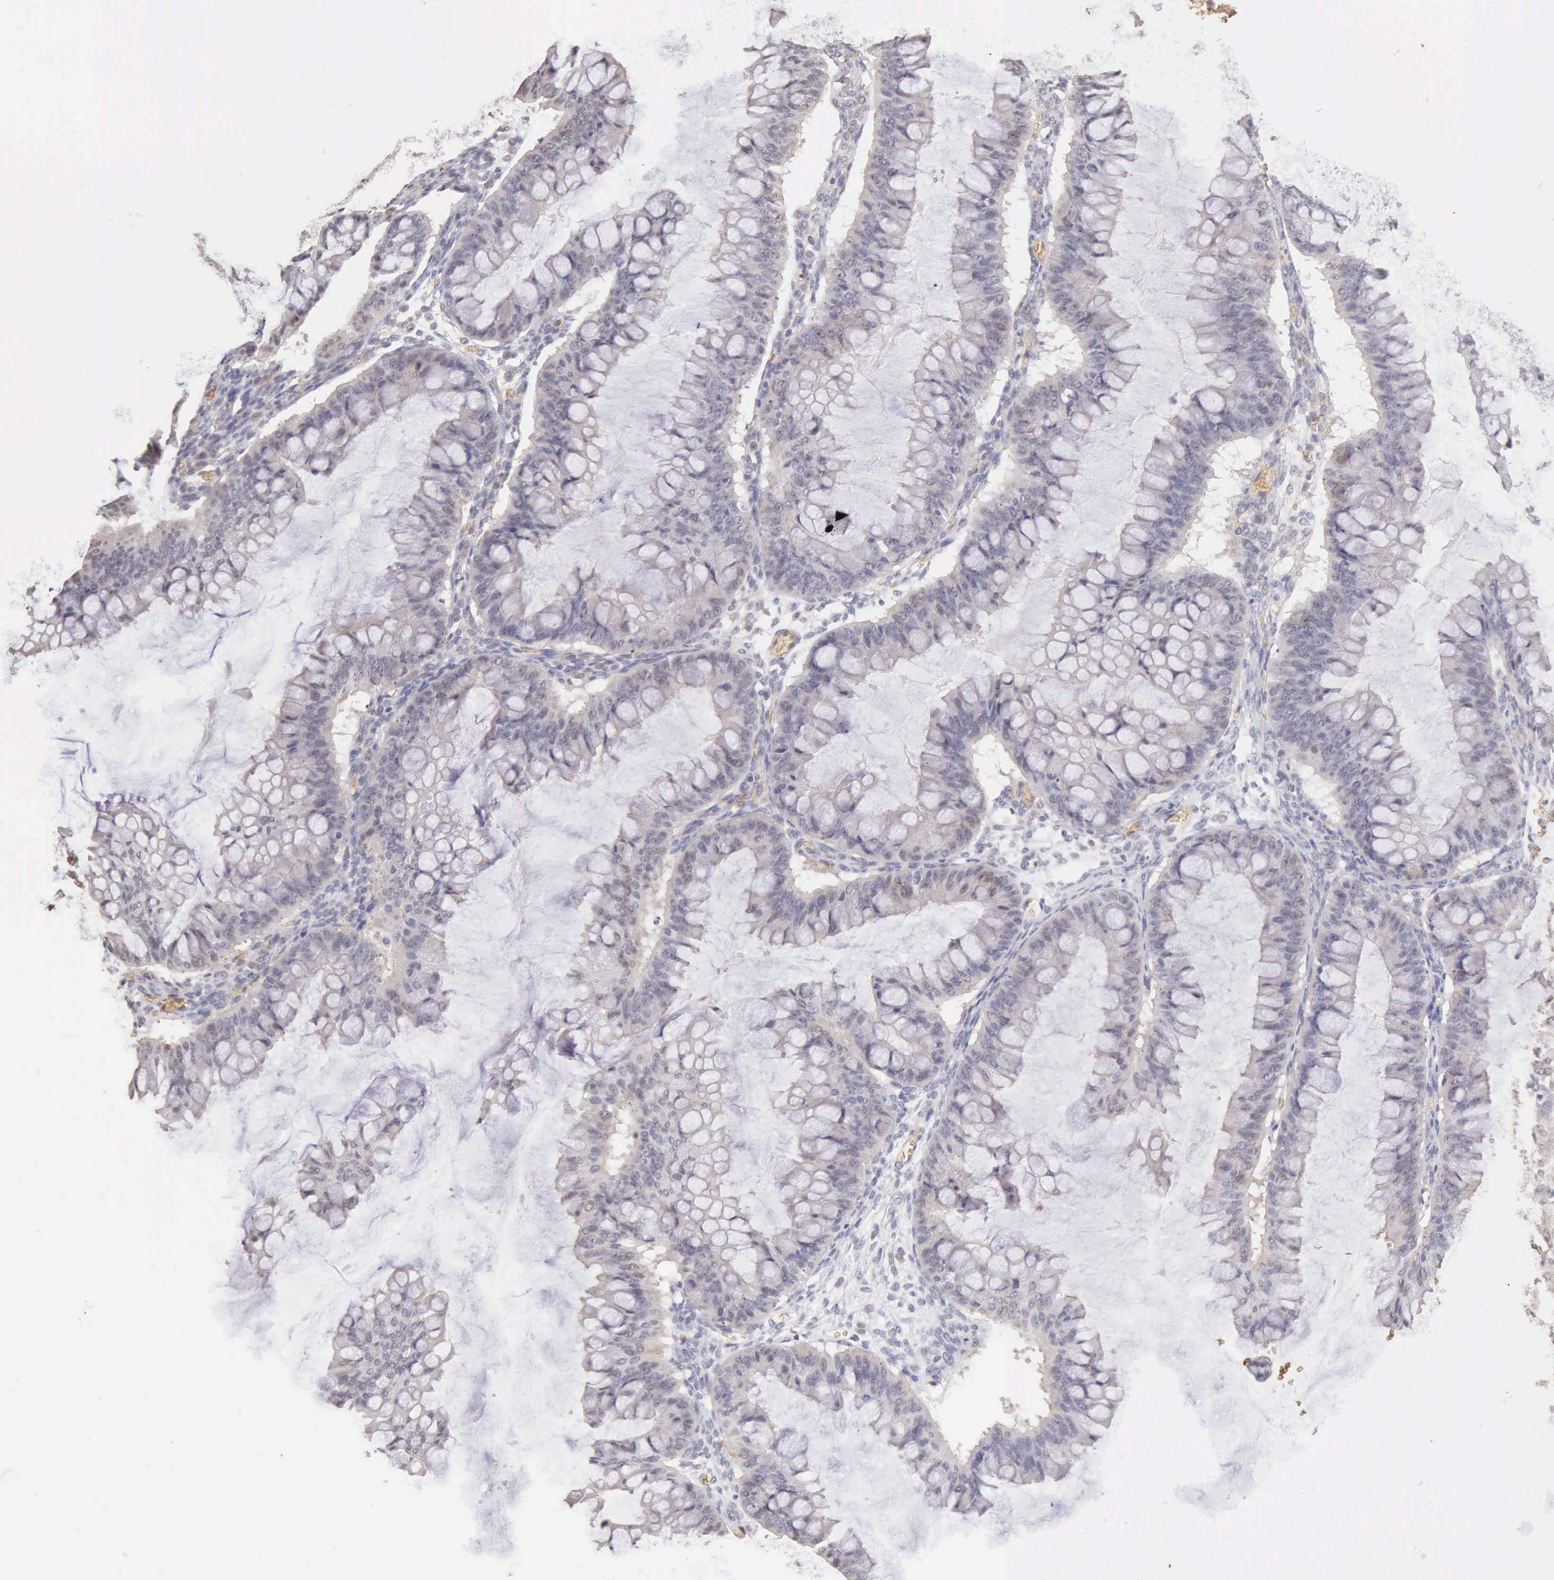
{"staining": {"intensity": "negative", "quantity": "none", "location": "none"}, "tissue": "ovarian cancer", "cell_type": "Tumor cells", "image_type": "cancer", "snomed": [{"axis": "morphology", "description": "Cystadenocarcinoma, mucinous, NOS"}, {"axis": "topography", "description": "Ovary"}], "caption": "Tumor cells show no significant positivity in mucinous cystadenocarcinoma (ovarian).", "gene": "CFI", "patient": {"sex": "female", "age": 73}}